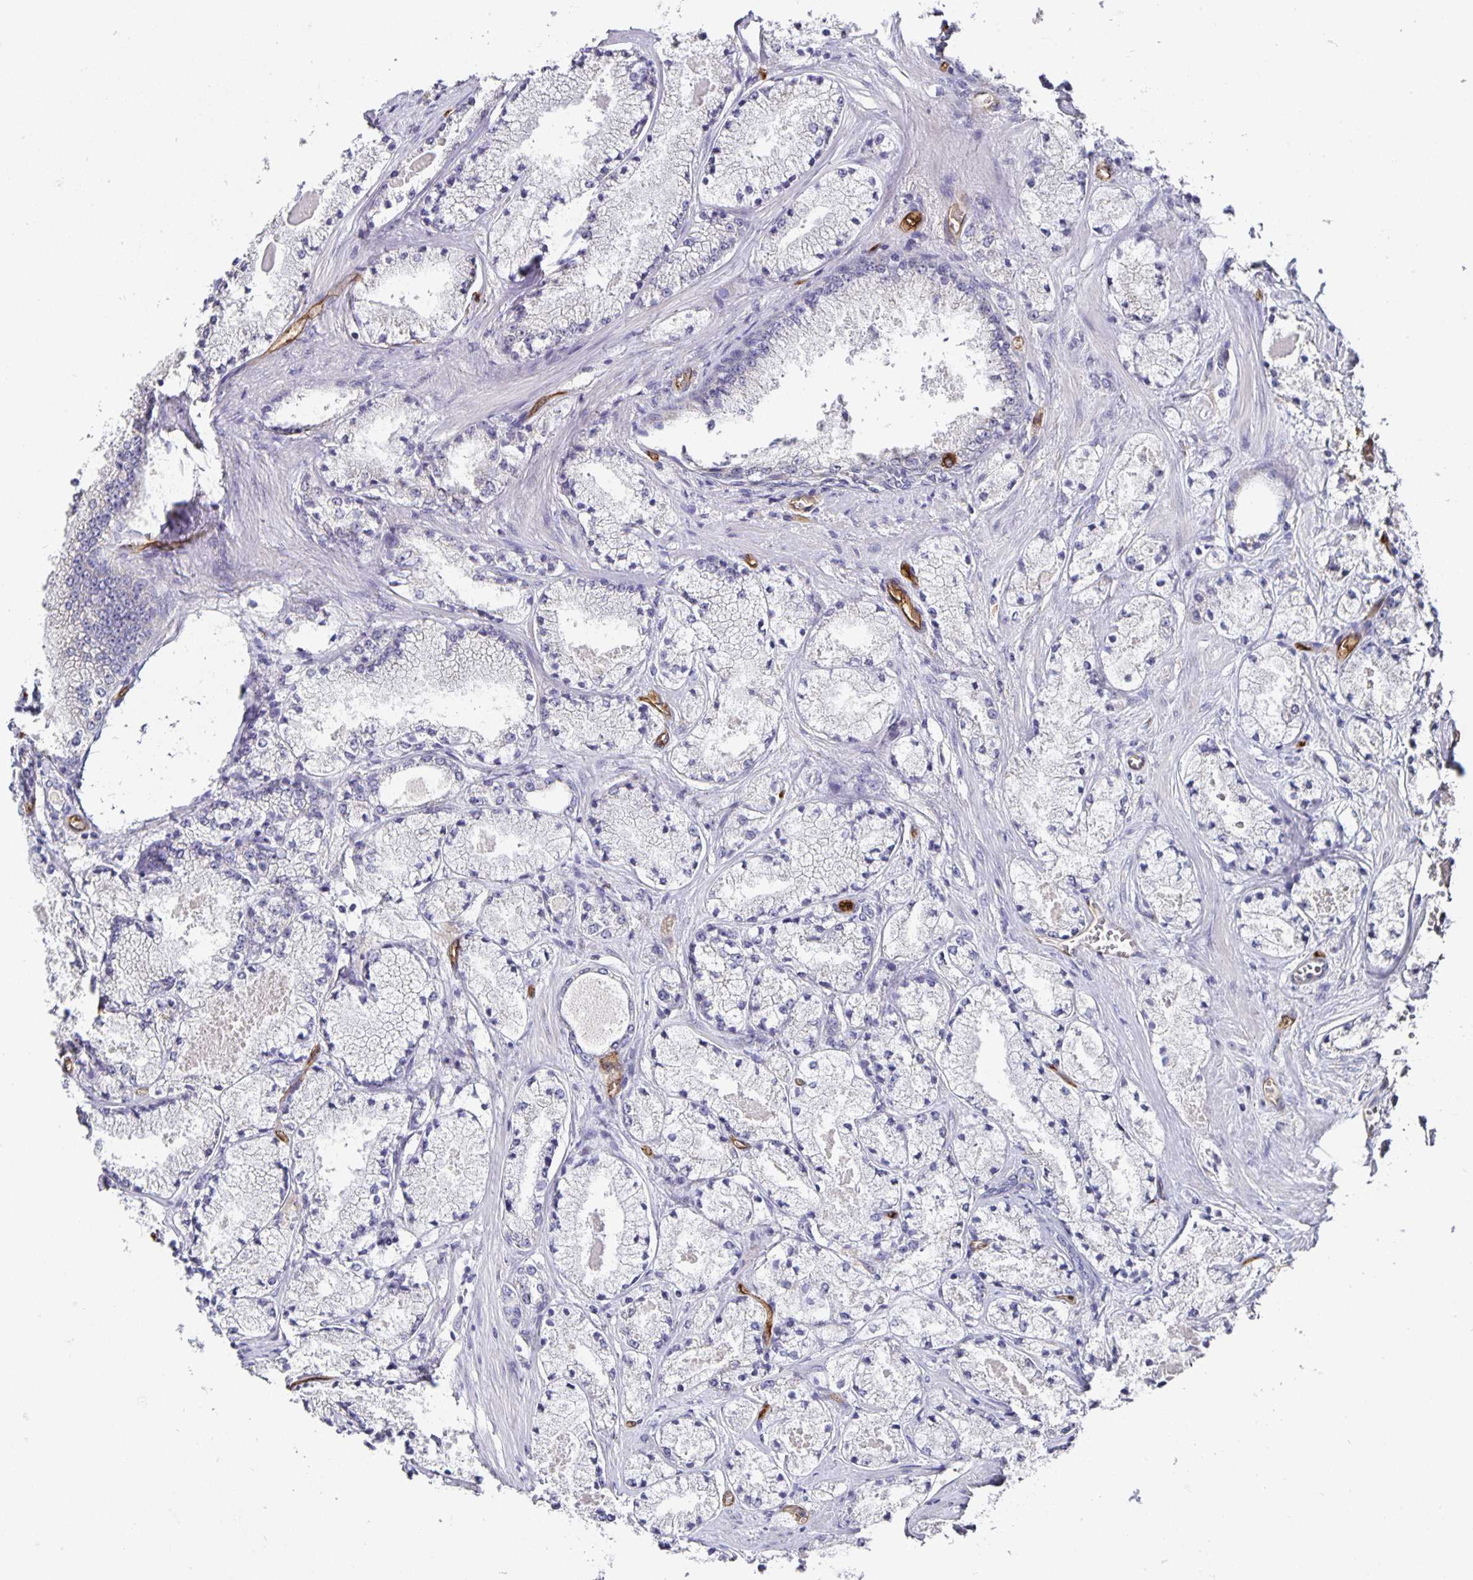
{"staining": {"intensity": "negative", "quantity": "none", "location": "none"}, "tissue": "prostate cancer", "cell_type": "Tumor cells", "image_type": "cancer", "snomed": [{"axis": "morphology", "description": "Adenocarcinoma, High grade"}, {"axis": "topography", "description": "Prostate"}], "caption": "High power microscopy photomicrograph of an immunohistochemistry (IHC) image of prostate high-grade adenocarcinoma, revealing no significant positivity in tumor cells. Nuclei are stained in blue.", "gene": "PODXL", "patient": {"sex": "male", "age": 63}}